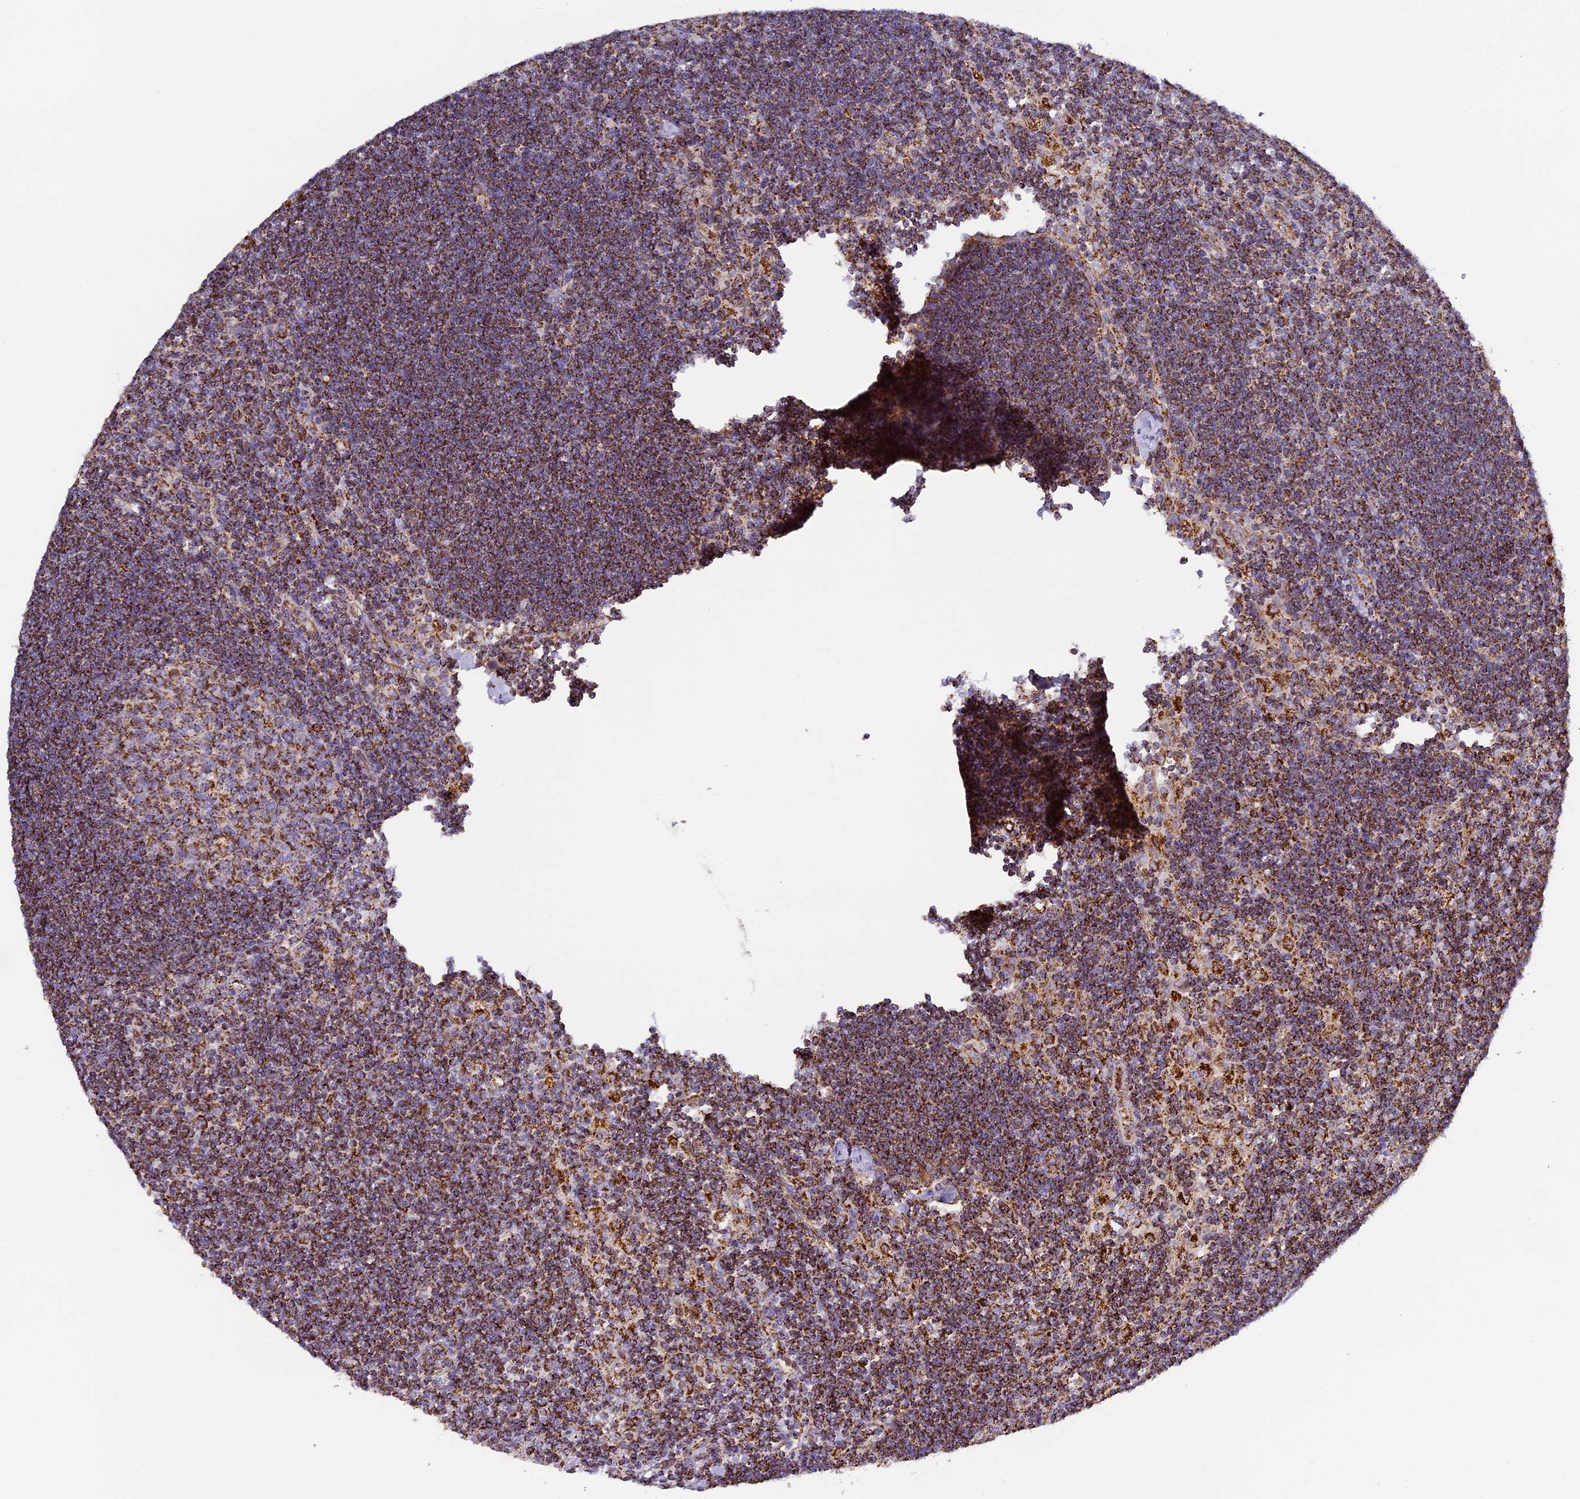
{"staining": {"intensity": "moderate", "quantity": ">75%", "location": "cytoplasmic/membranous"}, "tissue": "lymph node", "cell_type": "Germinal center cells", "image_type": "normal", "snomed": [{"axis": "morphology", "description": "Normal tissue, NOS"}, {"axis": "topography", "description": "Lymph node"}], "caption": "Germinal center cells display medium levels of moderate cytoplasmic/membranous staining in approximately >75% of cells in normal lymph node.", "gene": "STK17A", "patient": {"sex": "male", "age": 24}}